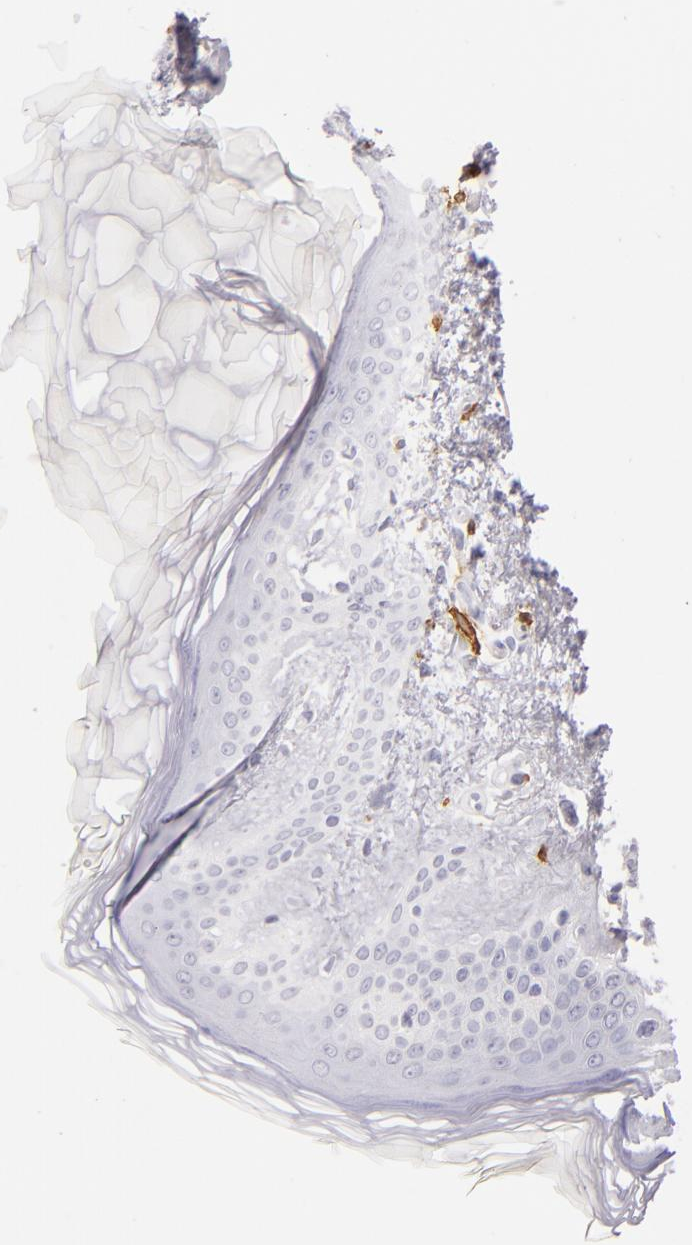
{"staining": {"intensity": "negative", "quantity": "none", "location": "none"}, "tissue": "skin cancer", "cell_type": "Tumor cells", "image_type": "cancer", "snomed": [{"axis": "morphology", "description": "Basal cell carcinoma"}, {"axis": "topography", "description": "Skin"}], "caption": "The histopathology image displays no staining of tumor cells in skin basal cell carcinoma.", "gene": "LAT", "patient": {"sex": "female", "age": 78}}